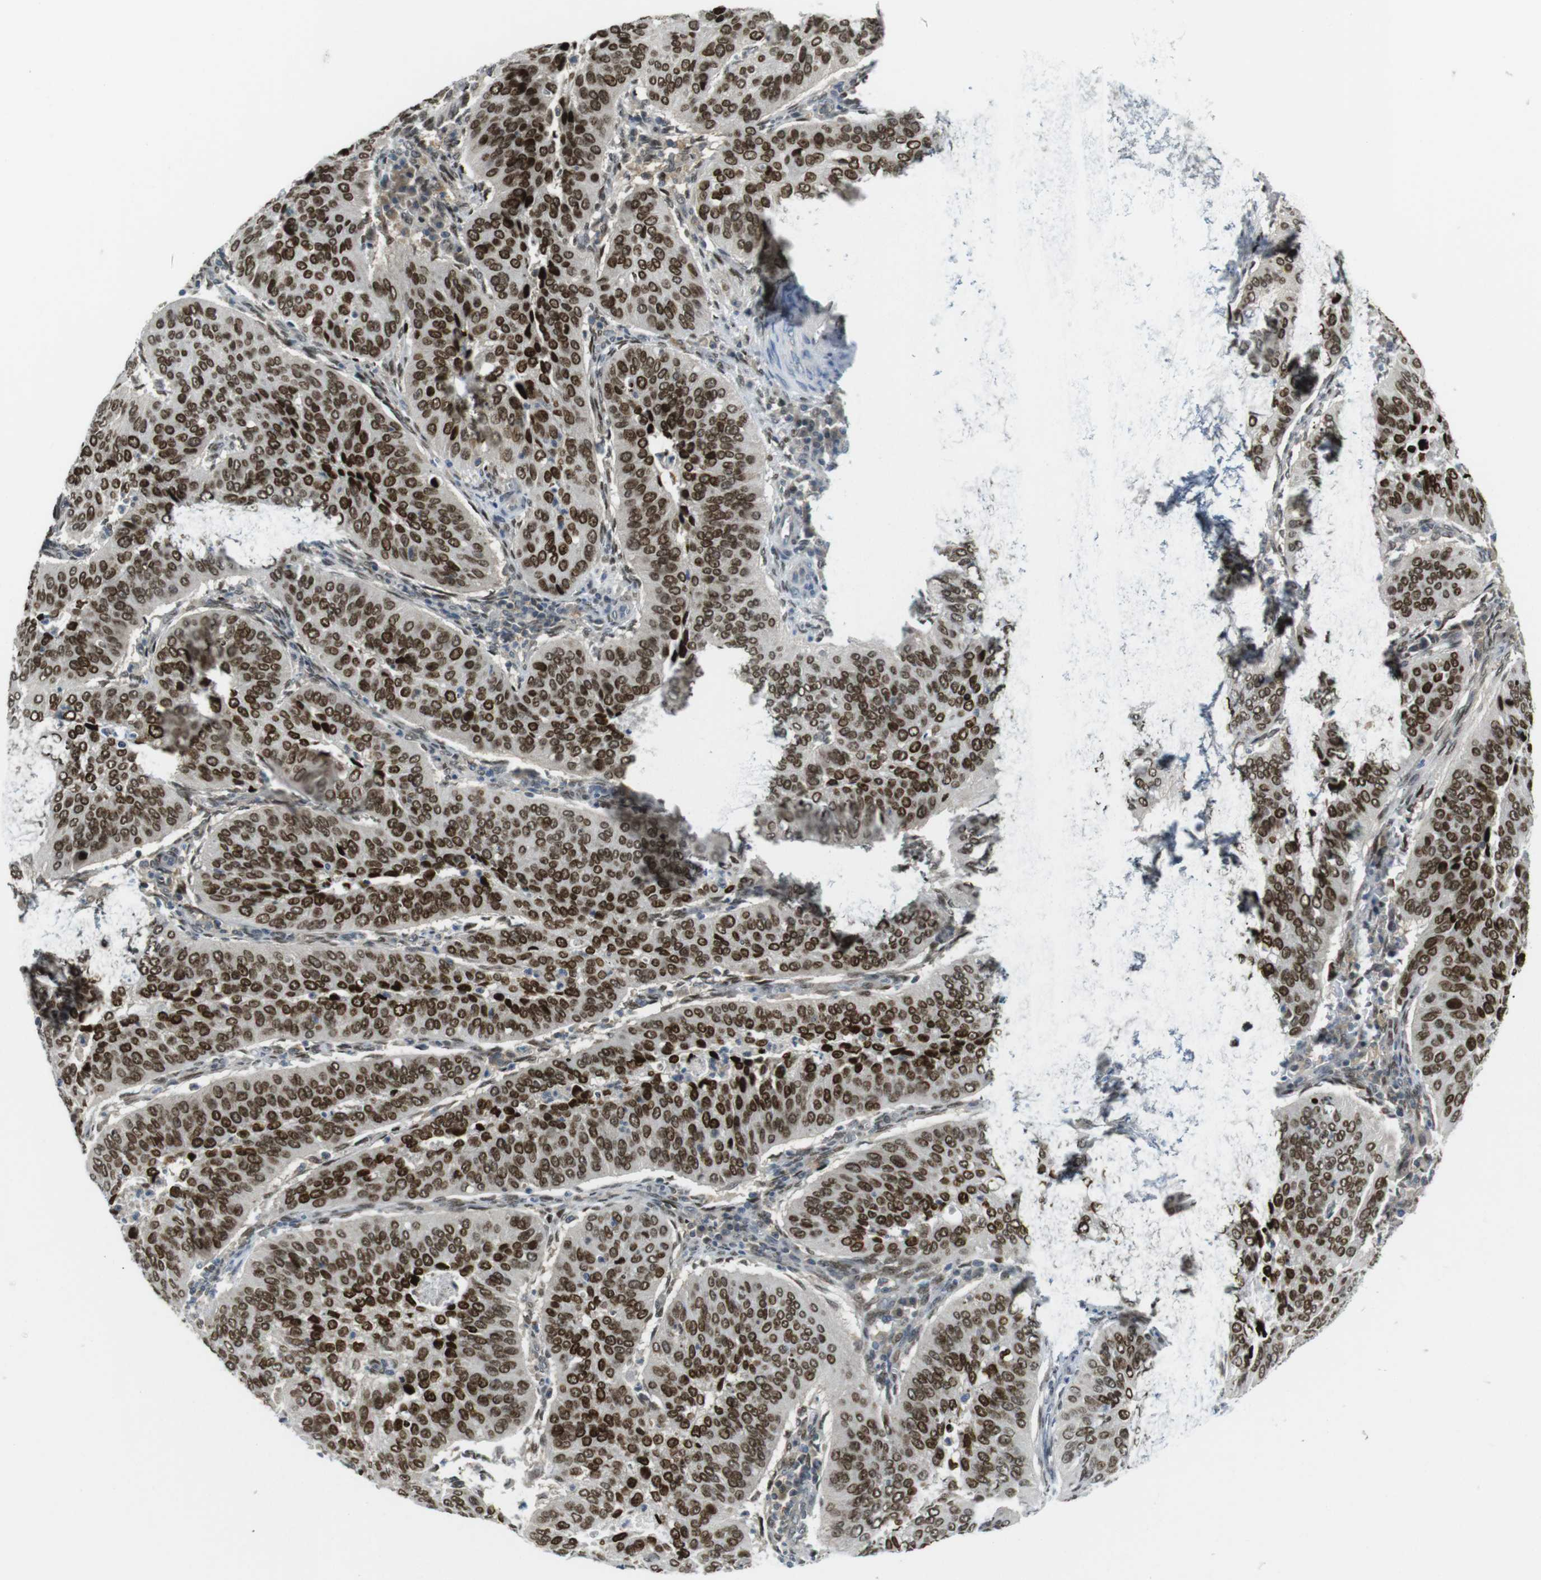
{"staining": {"intensity": "strong", "quantity": ">75%", "location": "nuclear"}, "tissue": "cervical cancer", "cell_type": "Tumor cells", "image_type": "cancer", "snomed": [{"axis": "morphology", "description": "Normal tissue, NOS"}, {"axis": "morphology", "description": "Squamous cell carcinoma, NOS"}, {"axis": "topography", "description": "Cervix"}], "caption": "Immunohistochemistry of human cervical cancer displays high levels of strong nuclear positivity in about >75% of tumor cells.", "gene": "RCC1", "patient": {"sex": "female", "age": 39}}